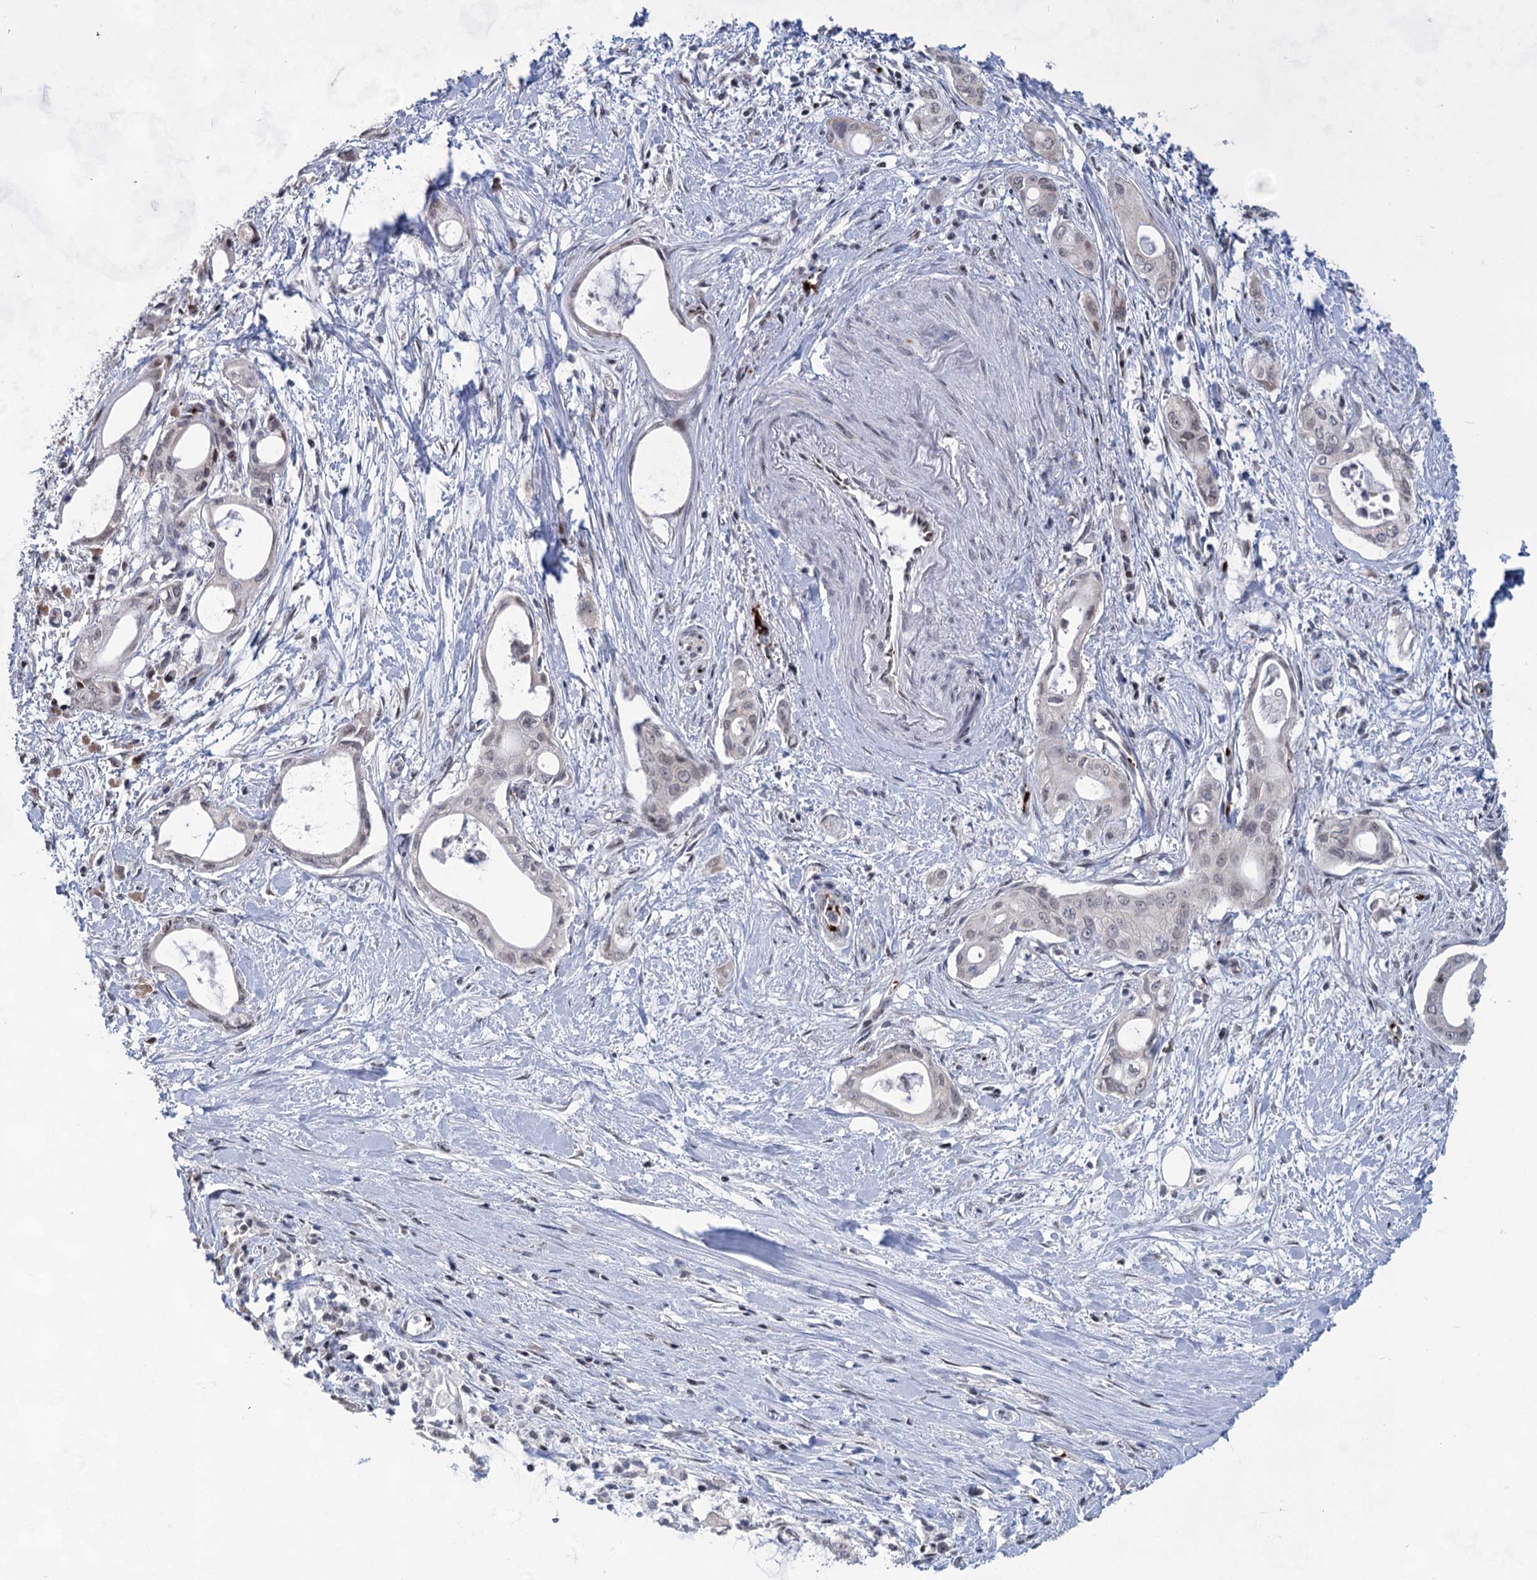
{"staining": {"intensity": "negative", "quantity": "none", "location": "none"}, "tissue": "pancreatic cancer", "cell_type": "Tumor cells", "image_type": "cancer", "snomed": [{"axis": "morphology", "description": "Adenocarcinoma, NOS"}, {"axis": "topography", "description": "Pancreas"}], "caption": "Tumor cells are negative for protein expression in human pancreatic cancer.", "gene": "MON2", "patient": {"sex": "male", "age": 72}}